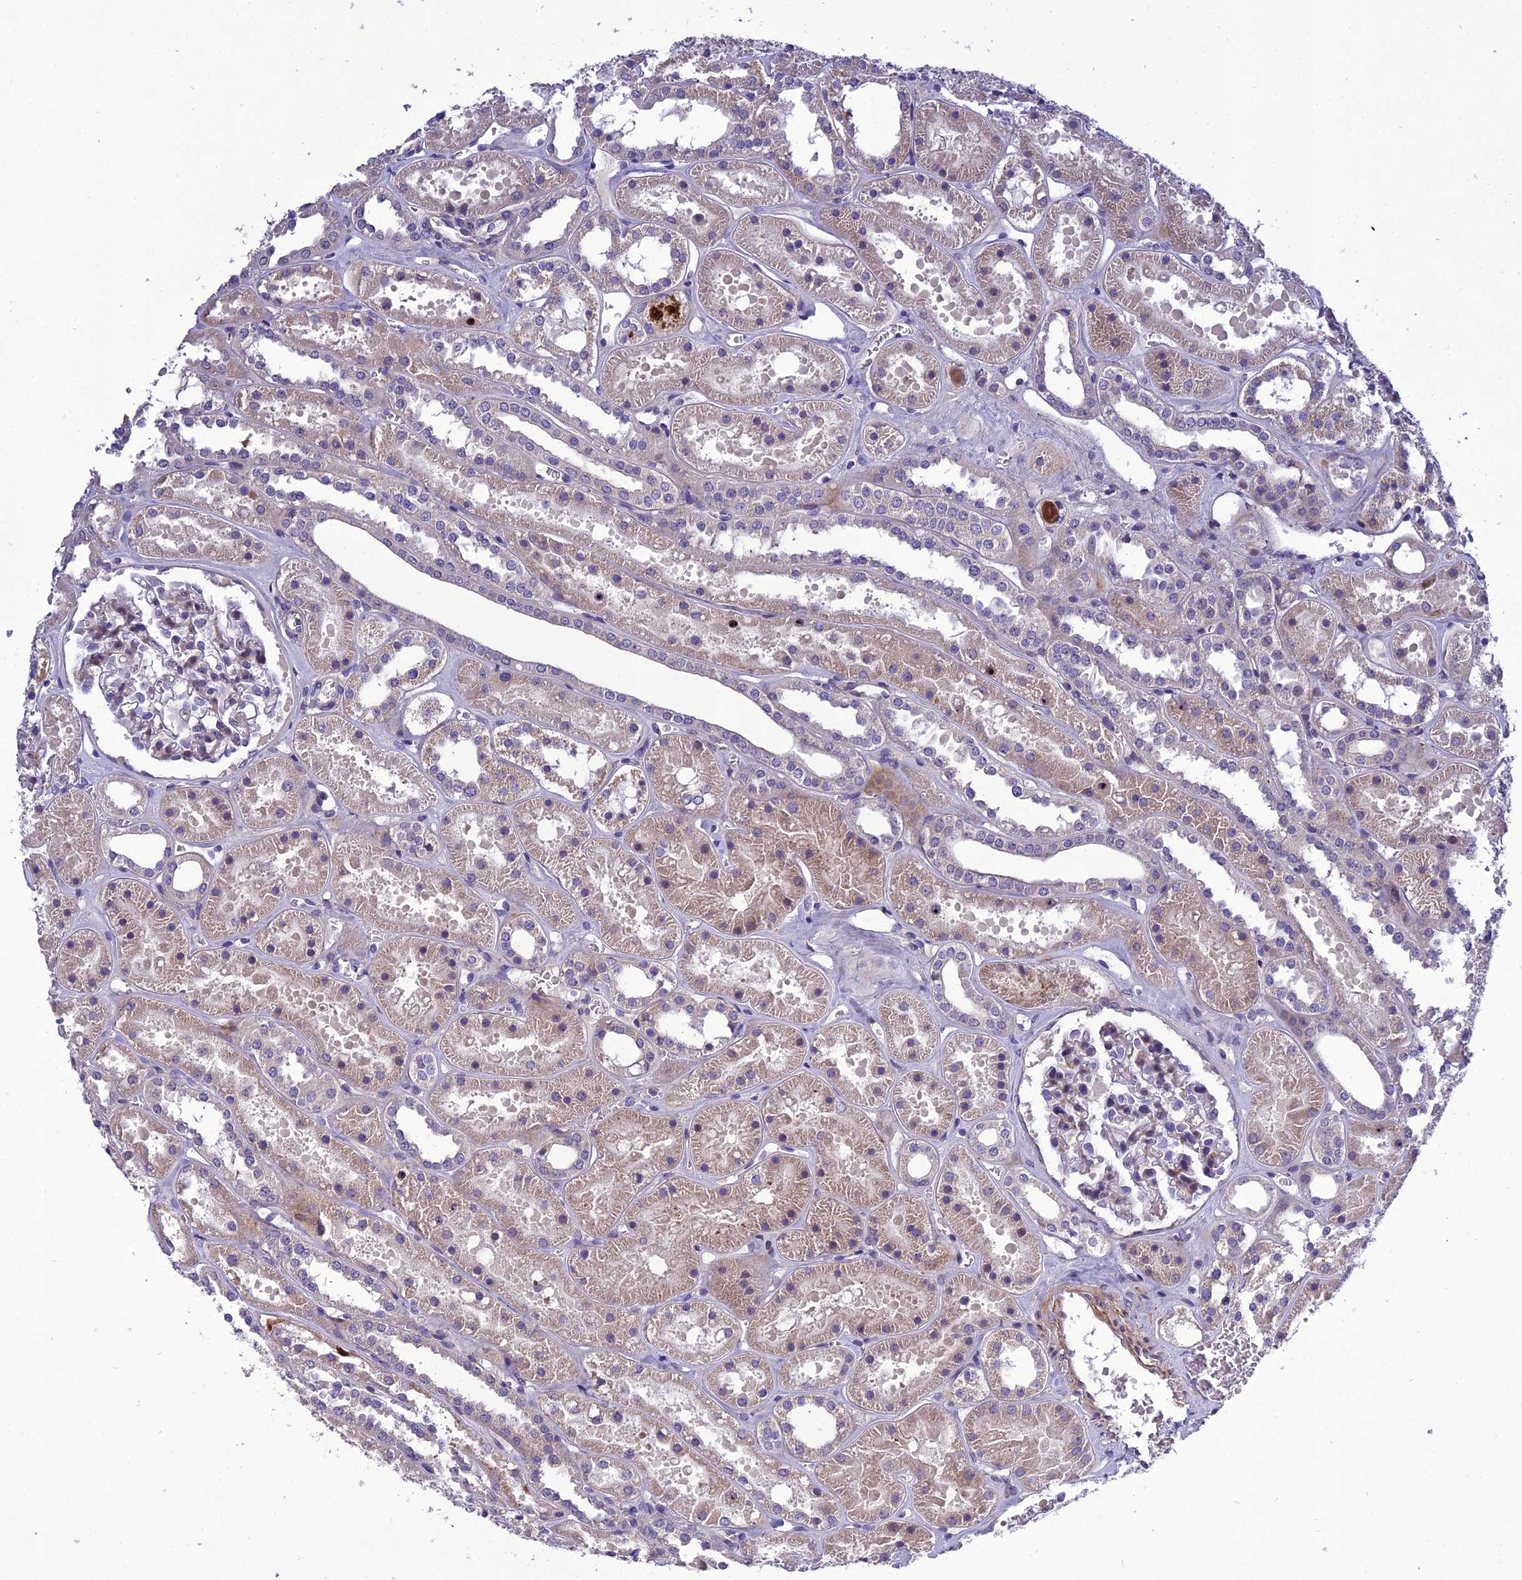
{"staining": {"intensity": "negative", "quantity": "none", "location": "none"}, "tissue": "kidney", "cell_type": "Cells in glomeruli", "image_type": "normal", "snomed": [{"axis": "morphology", "description": "Normal tissue, NOS"}, {"axis": "topography", "description": "Kidney"}], "caption": "IHC photomicrograph of unremarkable human kidney stained for a protein (brown), which exhibits no staining in cells in glomeruli.", "gene": "ADIPOR2", "patient": {"sex": "female", "age": 41}}